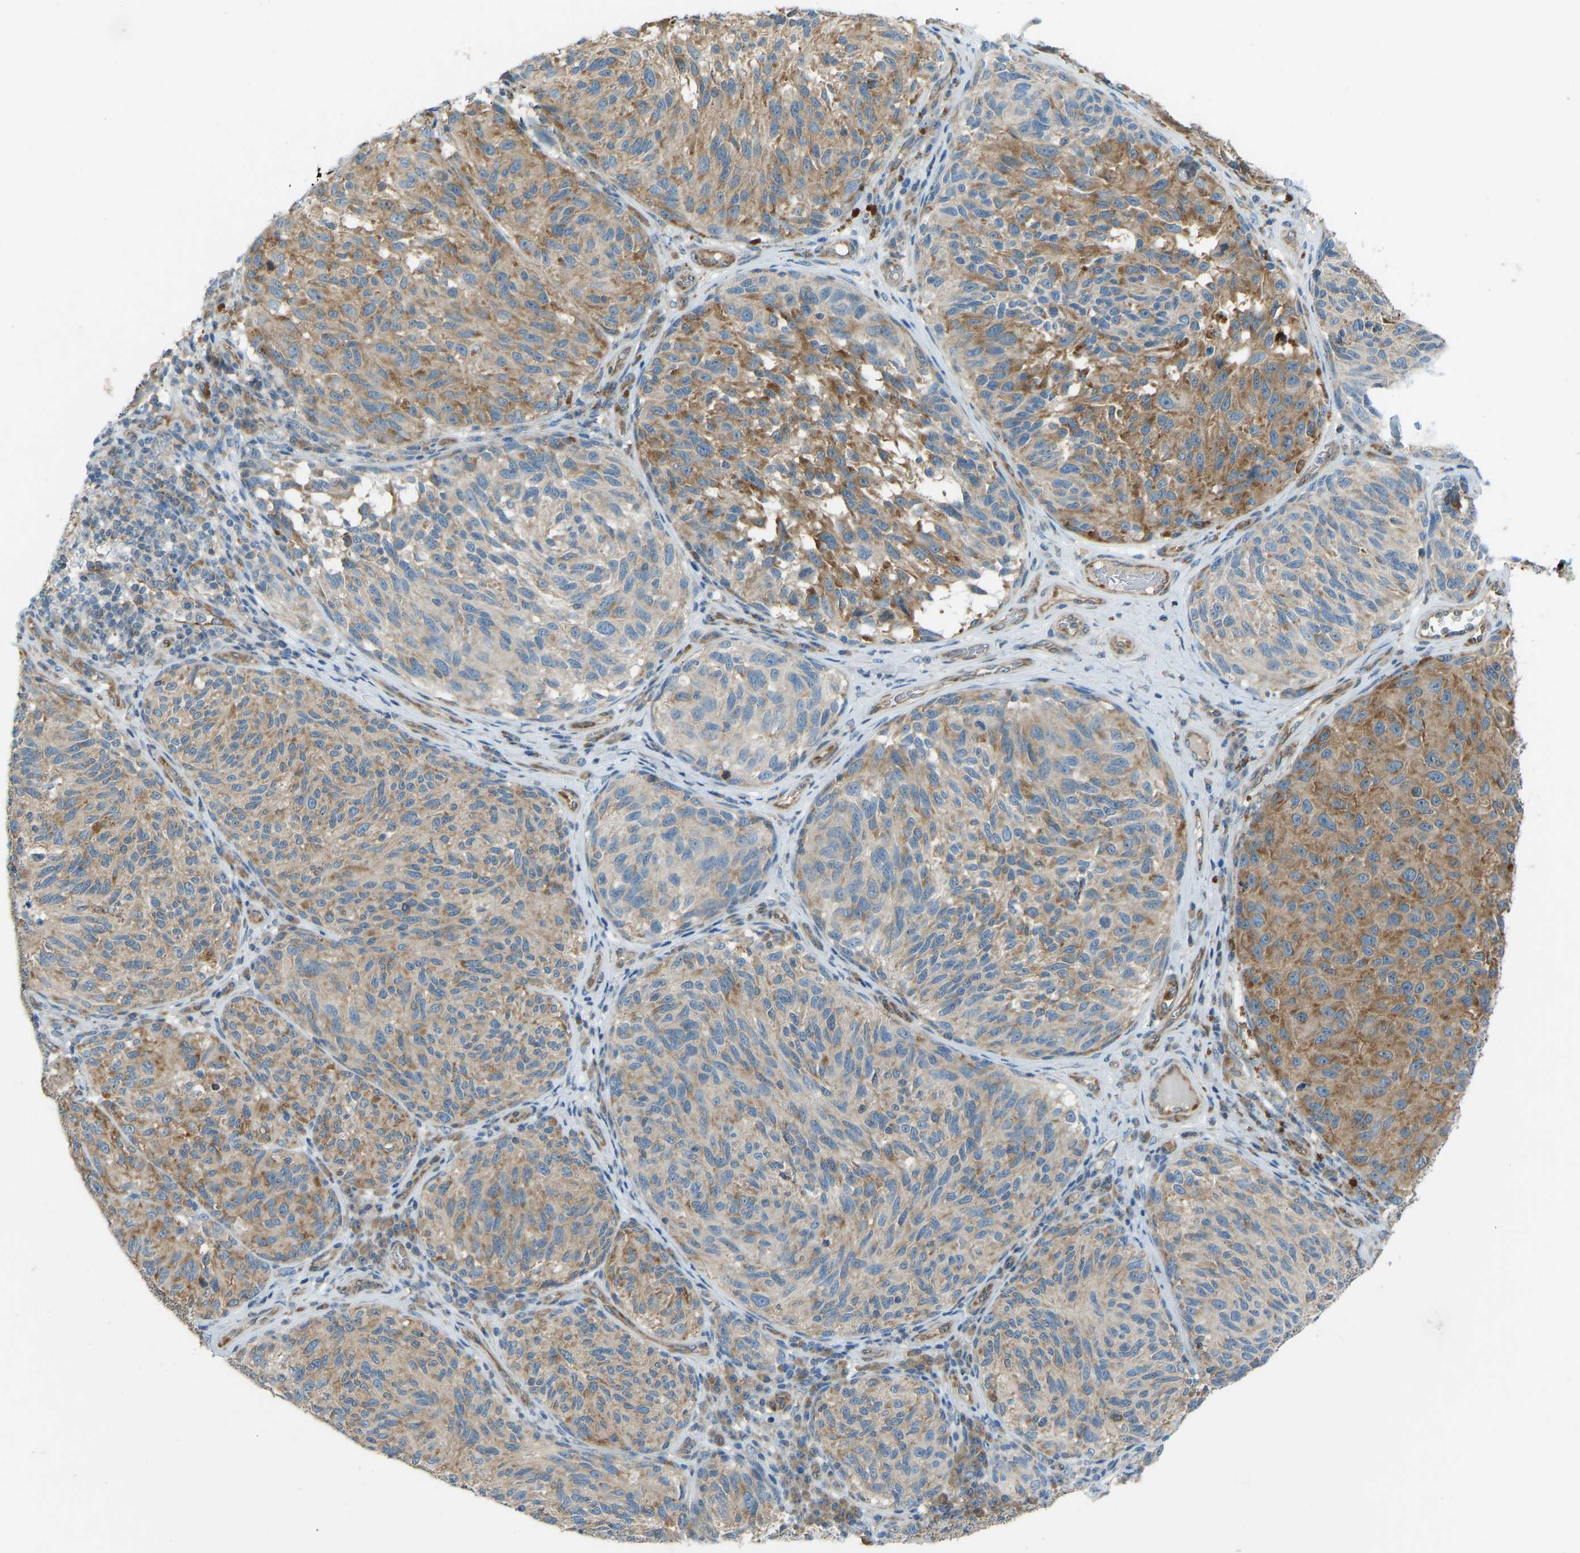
{"staining": {"intensity": "moderate", "quantity": ">75%", "location": "cytoplasmic/membranous"}, "tissue": "melanoma", "cell_type": "Tumor cells", "image_type": "cancer", "snomed": [{"axis": "morphology", "description": "Malignant melanoma, NOS"}, {"axis": "topography", "description": "Skin"}], "caption": "Immunohistochemistry image of neoplastic tissue: melanoma stained using immunohistochemistry (IHC) reveals medium levels of moderate protein expression localized specifically in the cytoplasmic/membranous of tumor cells, appearing as a cytoplasmic/membranous brown color.", "gene": "STAU2", "patient": {"sex": "female", "age": 73}}